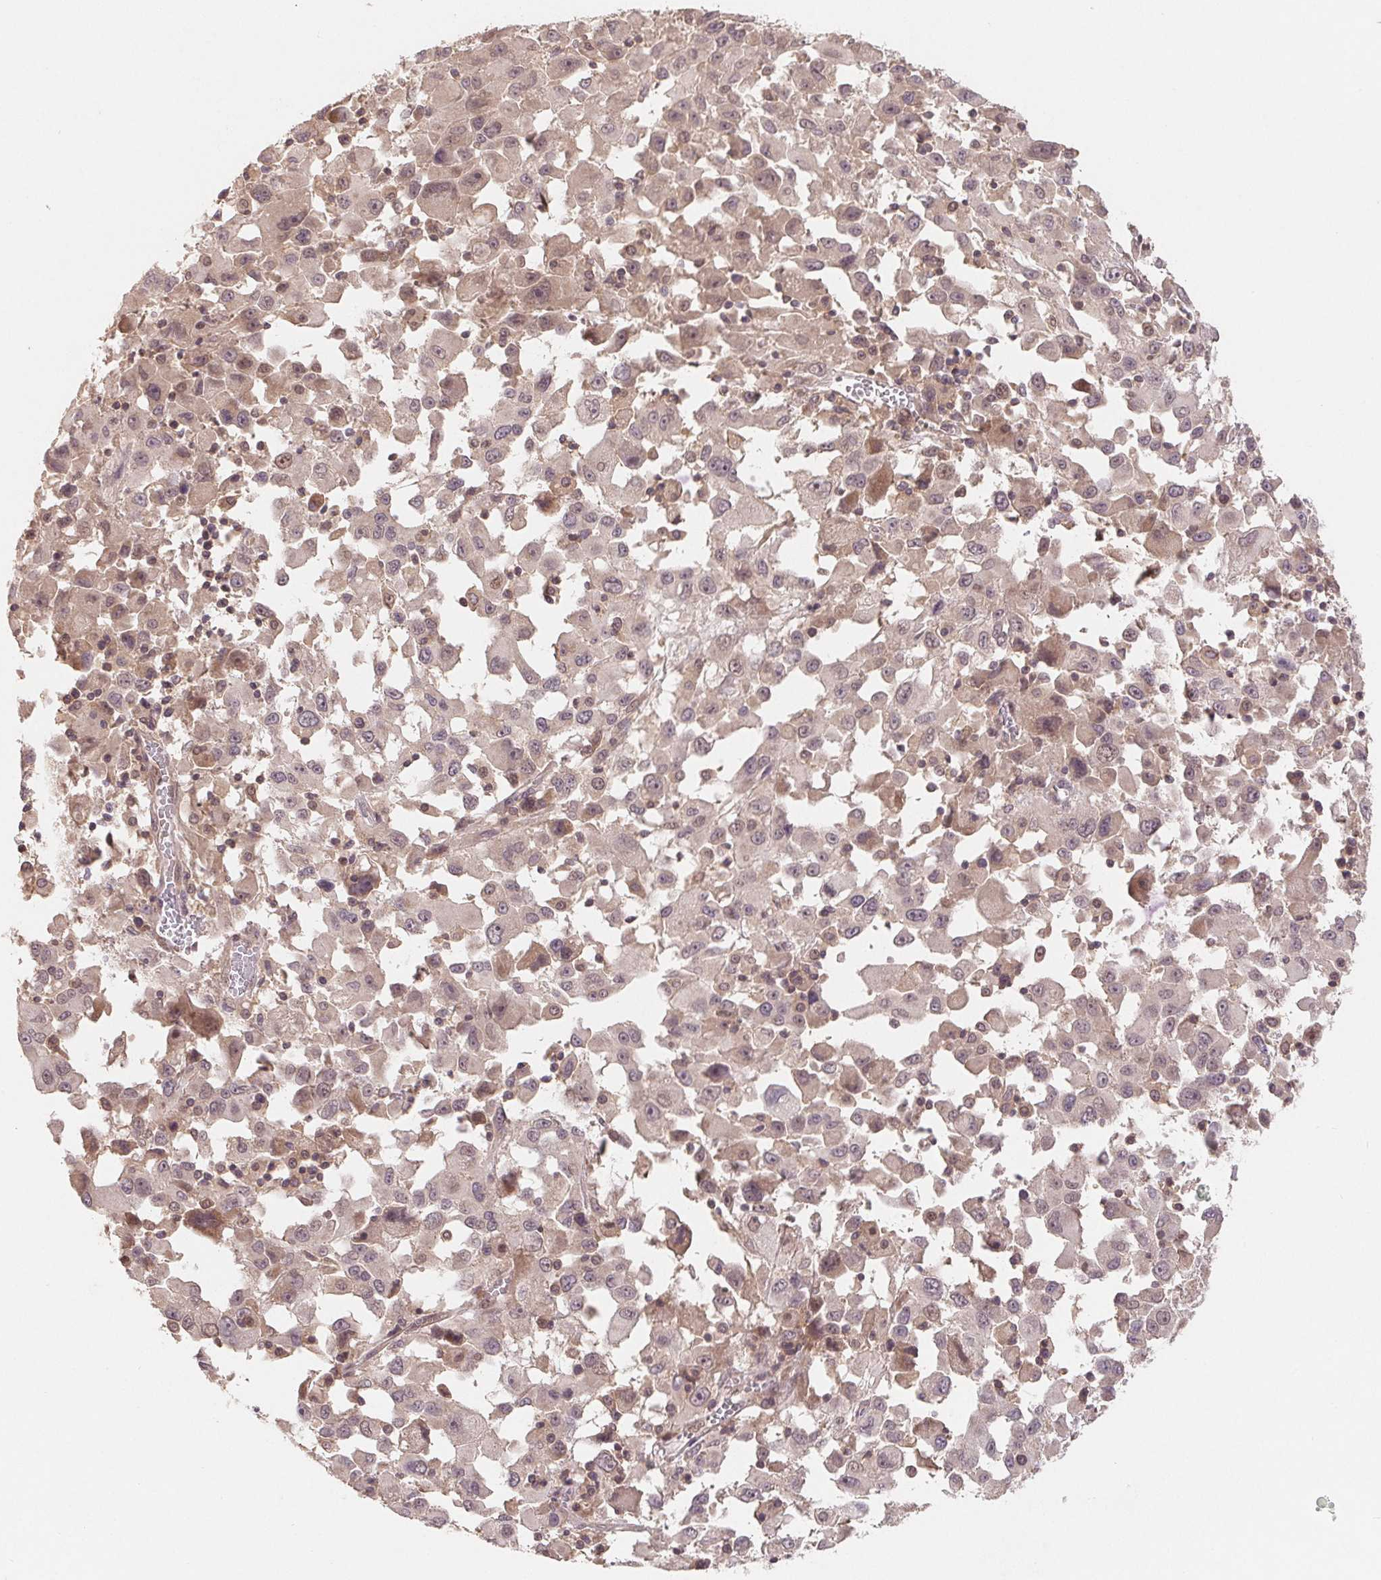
{"staining": {"intensity": "weak", "quantity": "<25%", "location": "cytoplasmic/membranous,nuclear"}, "tissue": "melanoma", "cell_type": "Tumor cells", "image_type": "cancer", "snomed": [{"axis": "morphology", "description": "Malignant melanoma, Metastatic site"}, {"axis": "topography", "description": "Soft tissue"}], "caption": "Immunohistochemistry of human melanoma displays no expression in tumor cells.", "gene": "HMGN3", "patient": {"sex": "male", "age": 50}}